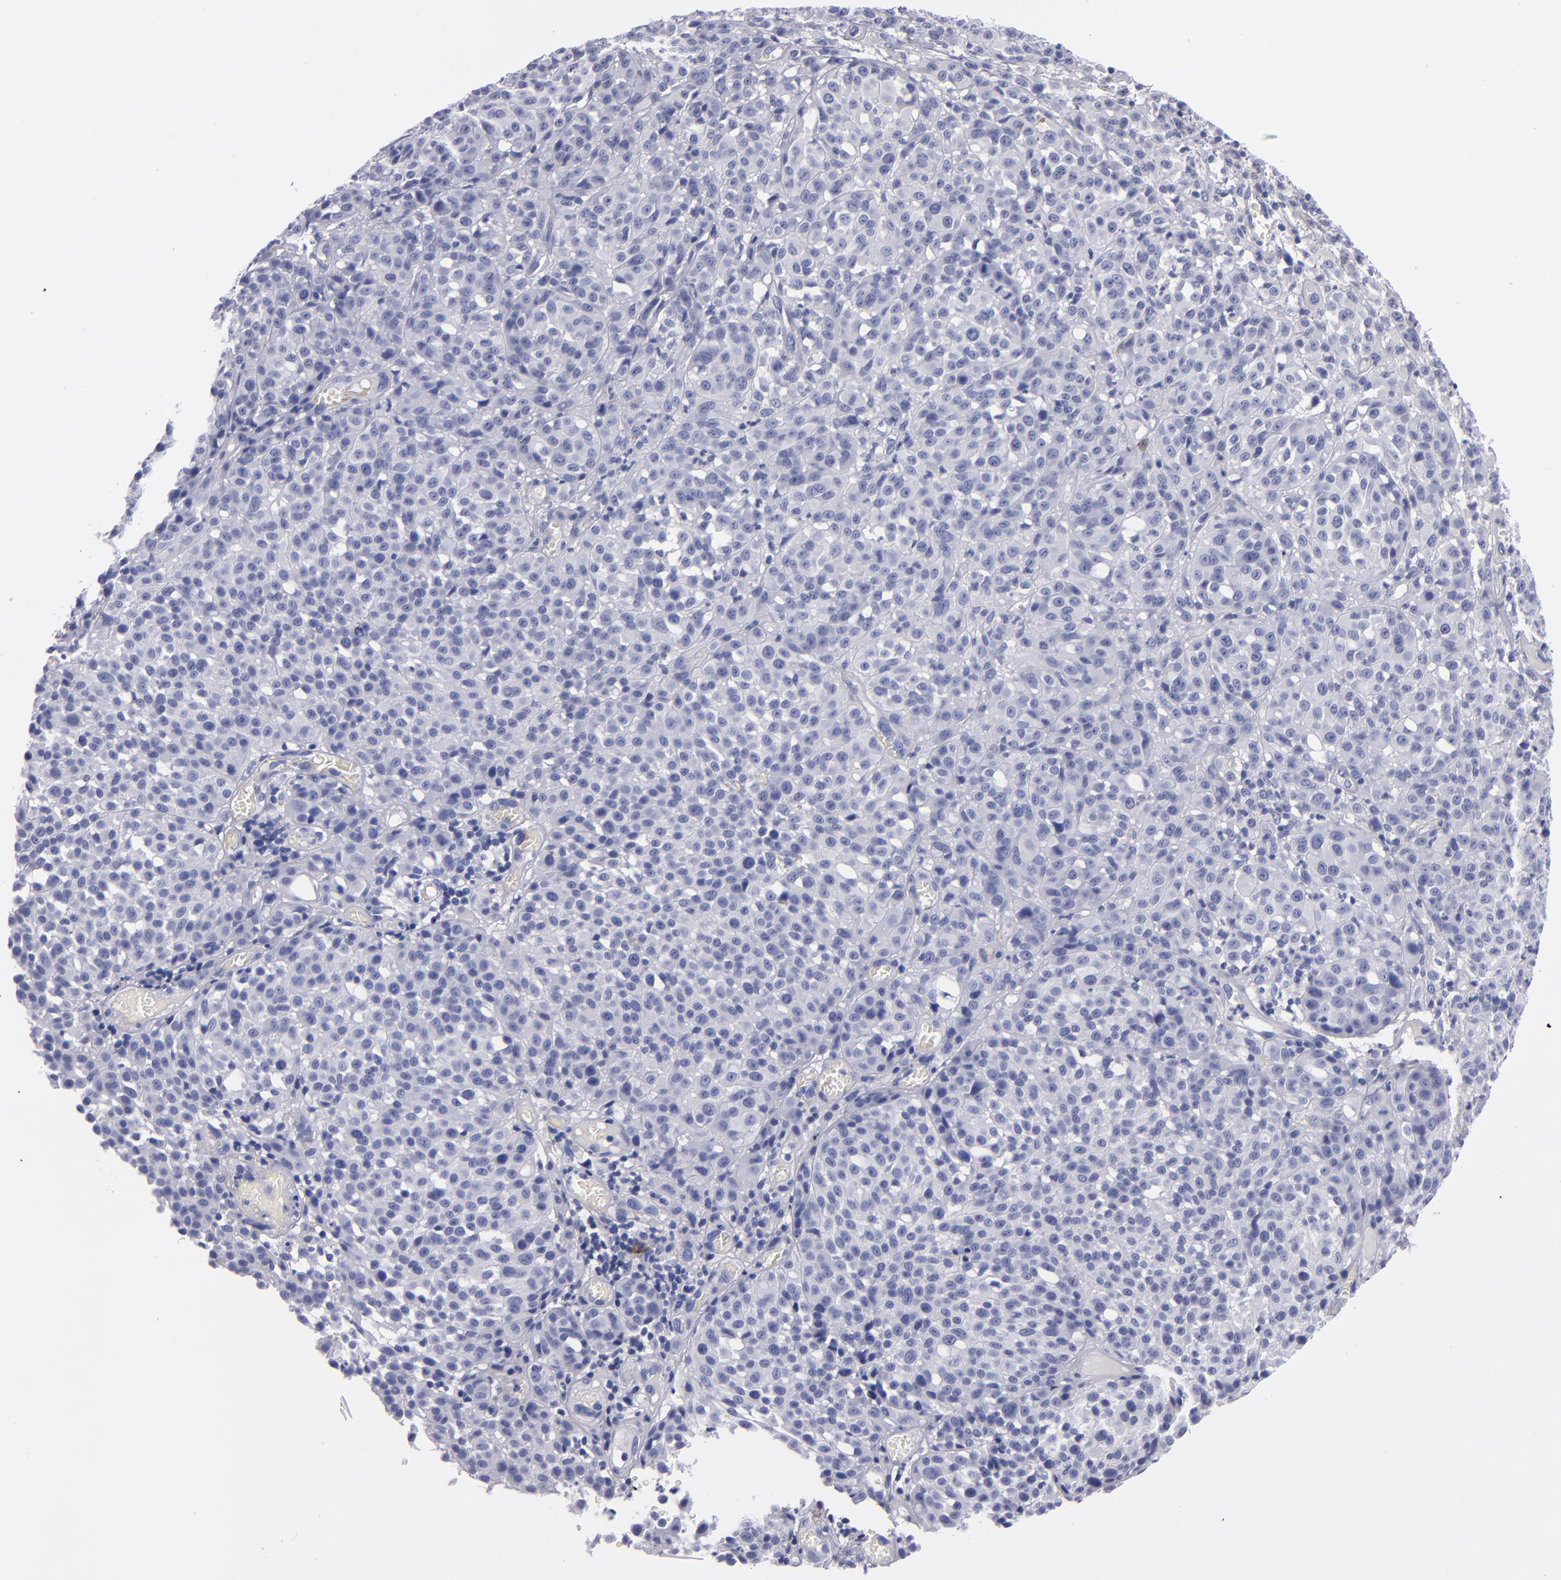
{"staining": {"intensity": "negative", "quantity": "none", "location": "none"}, "tissue": "melanoma", "cell_type": "Tumor cells", "image_type": "cancer", "snomed": [{"axis": "morphology", "description": "Malignant melanoma, NOS"}, {"axis": "topography", "description": "Skin"}], "caption": "The image displays no significant expression in tumor cells of malignant melanoma.", "gene": "CD38", "patient": {"sex": "female", "age": 49}}